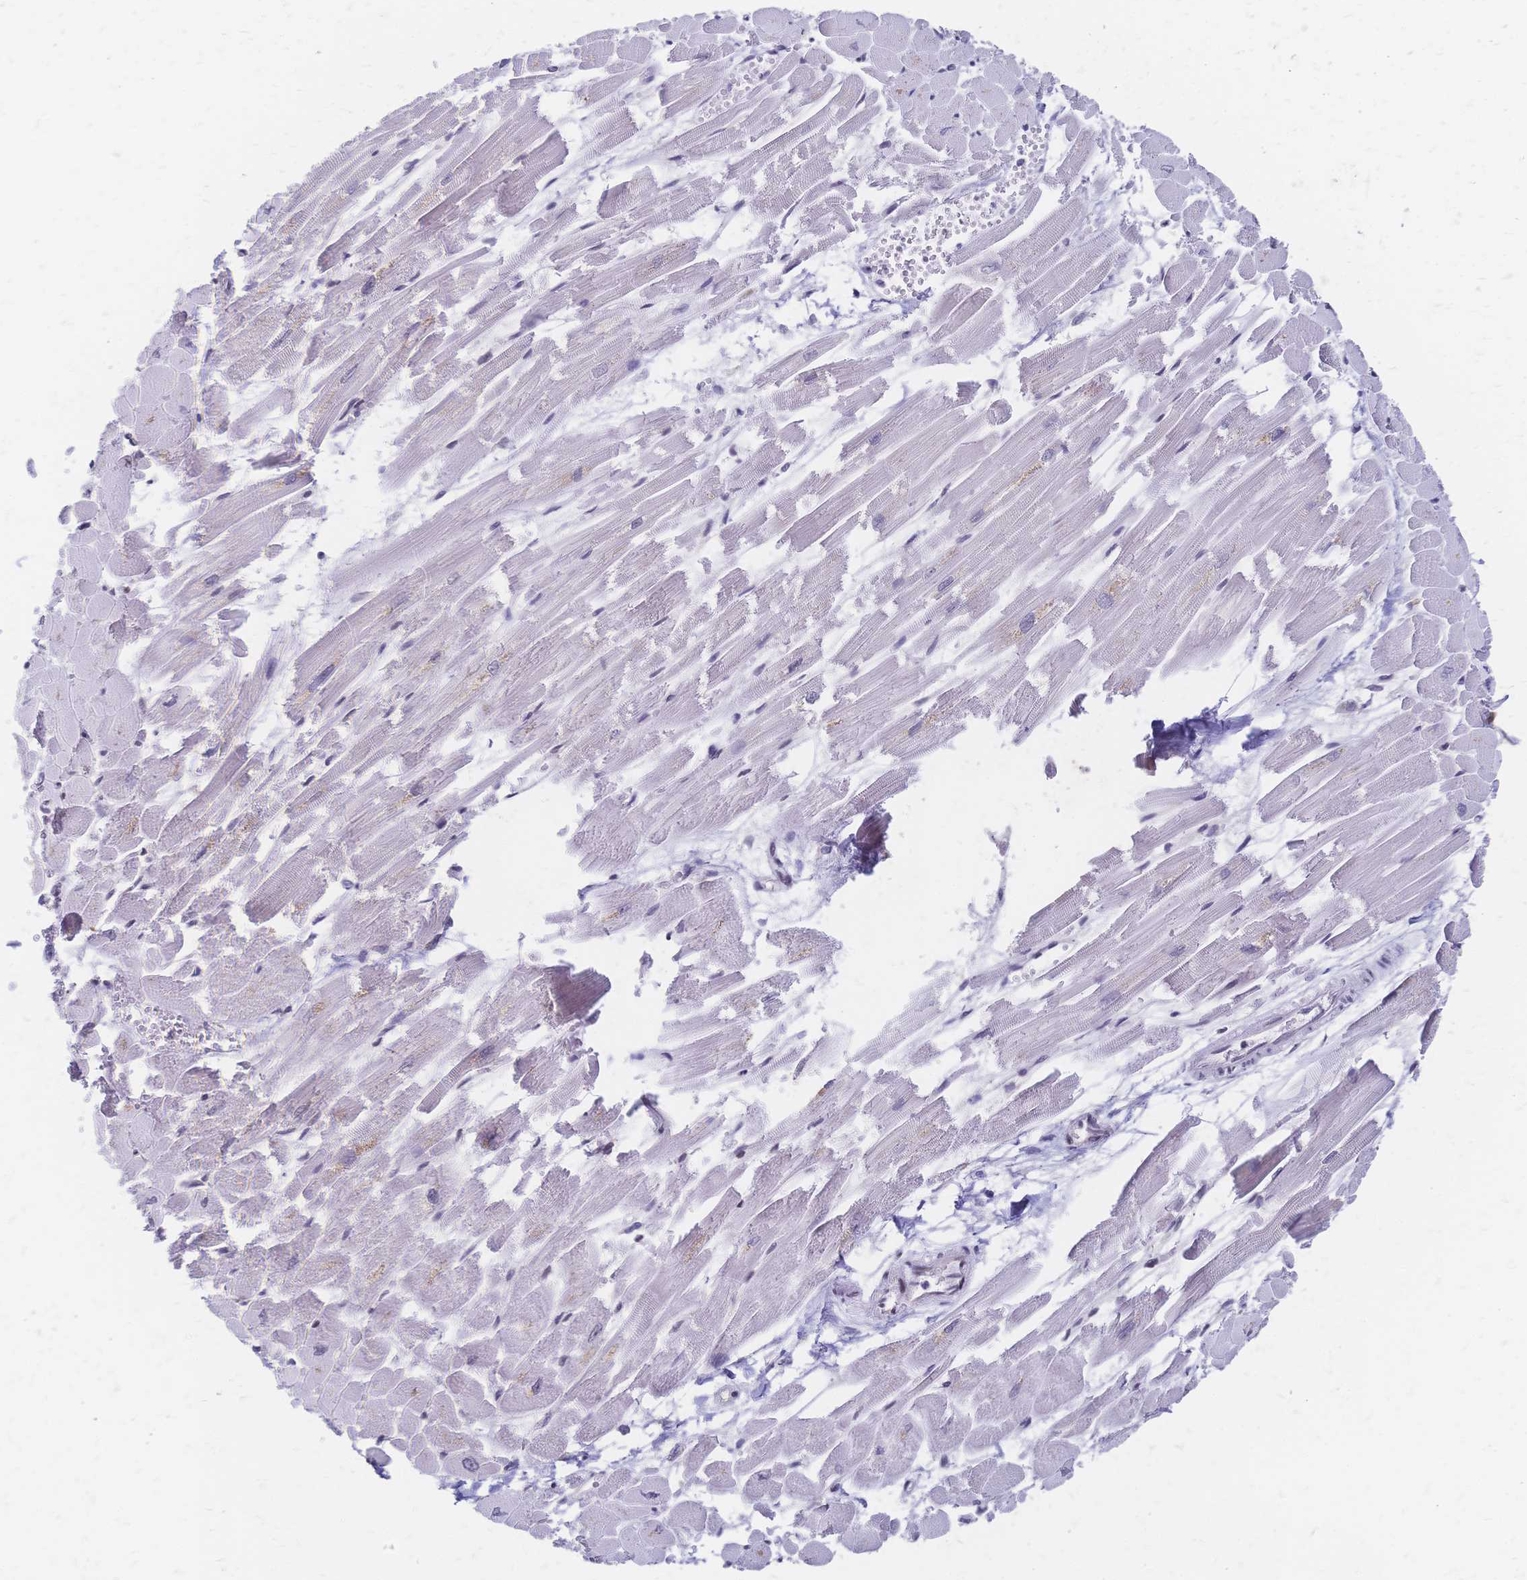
{"staining": {"intensity": "moderate", "quantity": "<25%", "location": "nuclear"}, "tissue": "heart muscle", "cell_type": "Cardiomyocytes", "image_type": "normal", "snomed": [{"axis": "morphology", "description": "Normal tissue, NOS"}, {"axis": "topography", "description": "Heart"}], "caption": "Cardiomyocytes demonstrate moderate nuclear positivity in about <25% of cells in unremarkable heart muscle. (brown staining indicates protein expression, while blue staining denotes nuclei).", "gene": "CBX7", "patient": {"sex": "female", "age": 52}}